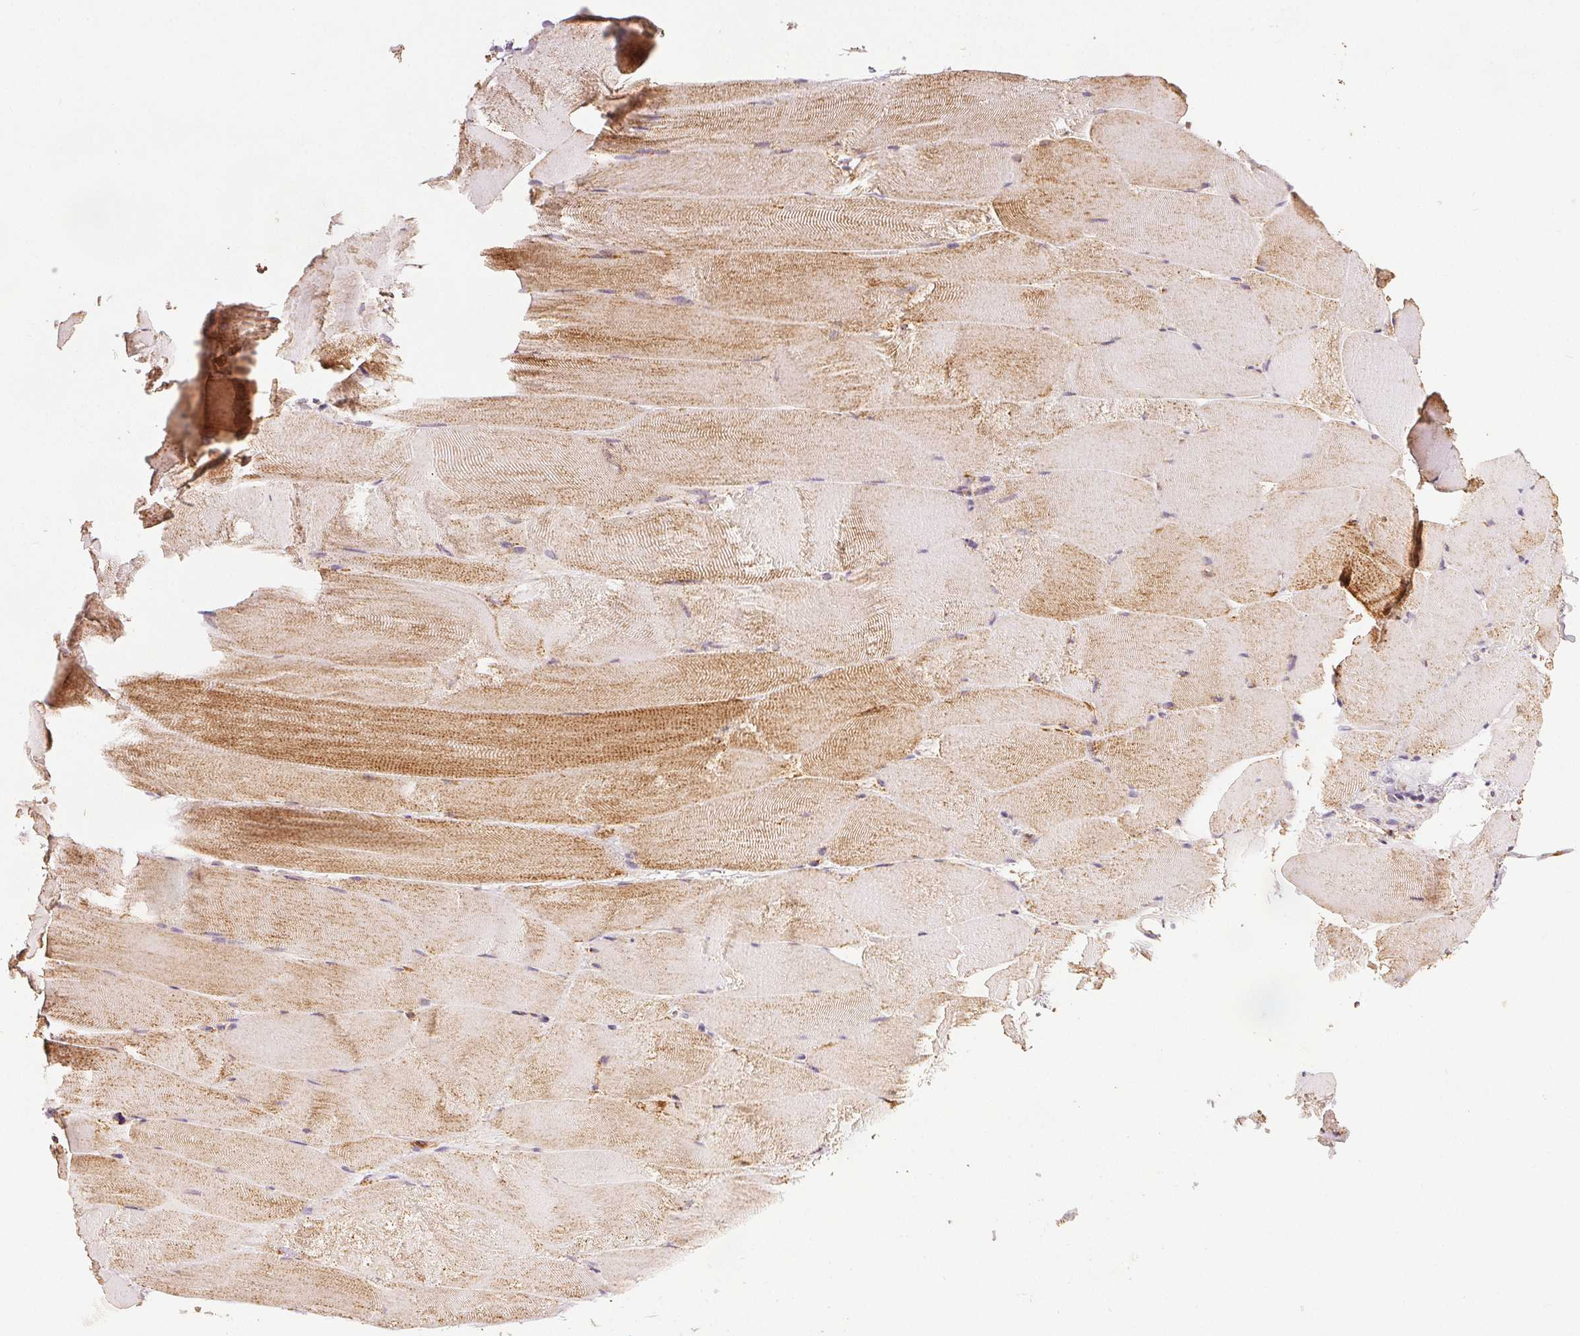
{"staining": {"intensity": "moderate", "quantity": "25%-75%", "location": "cytoplasmic/membranous"}, "tissue": "skeletal muscle", "cell_type": "Myocytes", "image_type": "normal", "snomed": [{"axis": "morphology", "description": "Normal tissue, NOS"}, {"axis": "topography", "description": "Skeletal muscle"}], "caption": "IHC (DAB (3,3'-diaminobenzidine)) staining of normal skeletal muscle reveals moderate cytoplasmic/membranous protein positivity in approximately 25%-75% of myocytes.", "gene": "SDHB", "patient": {"sex": "female", "age": 64}}